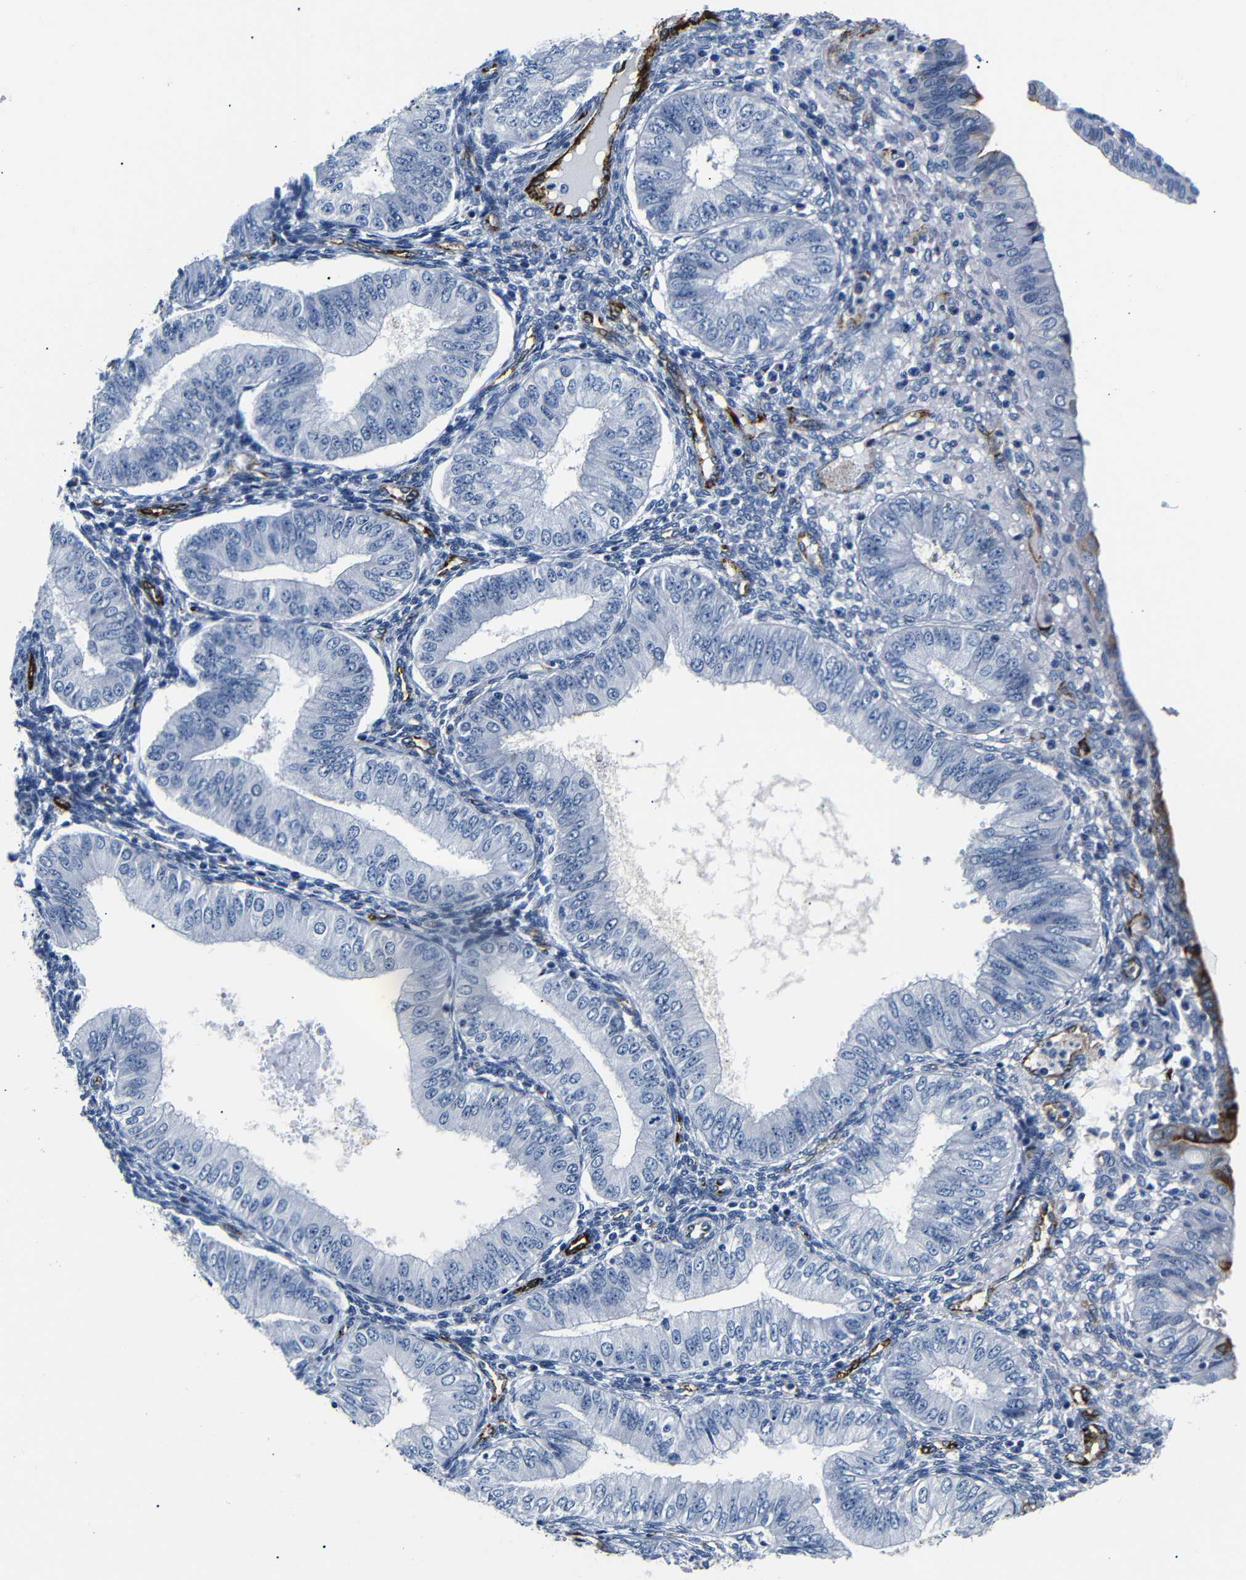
{"staining": {"intensity": "negative", "quantity": "none", "location": "none"}, "tissue": "endometrial cancer", "cell_type": "Tumor cells", "image_type": "cancer", "snomed": [{"axis": "morphology", "description": "Normal tissue, NOS"}, {"axis": "morphology", "description": "Adenocarcinoma, NOS"}, {"axis": "topography", "description": "Endometrium"}], "caption": "A micrograph of adenocarcinoma (endometrial) stained for a protein shows no brown staining in tumor cells.", "gene": "MUC4", "patient": {"sex": "female", "age": 53}}